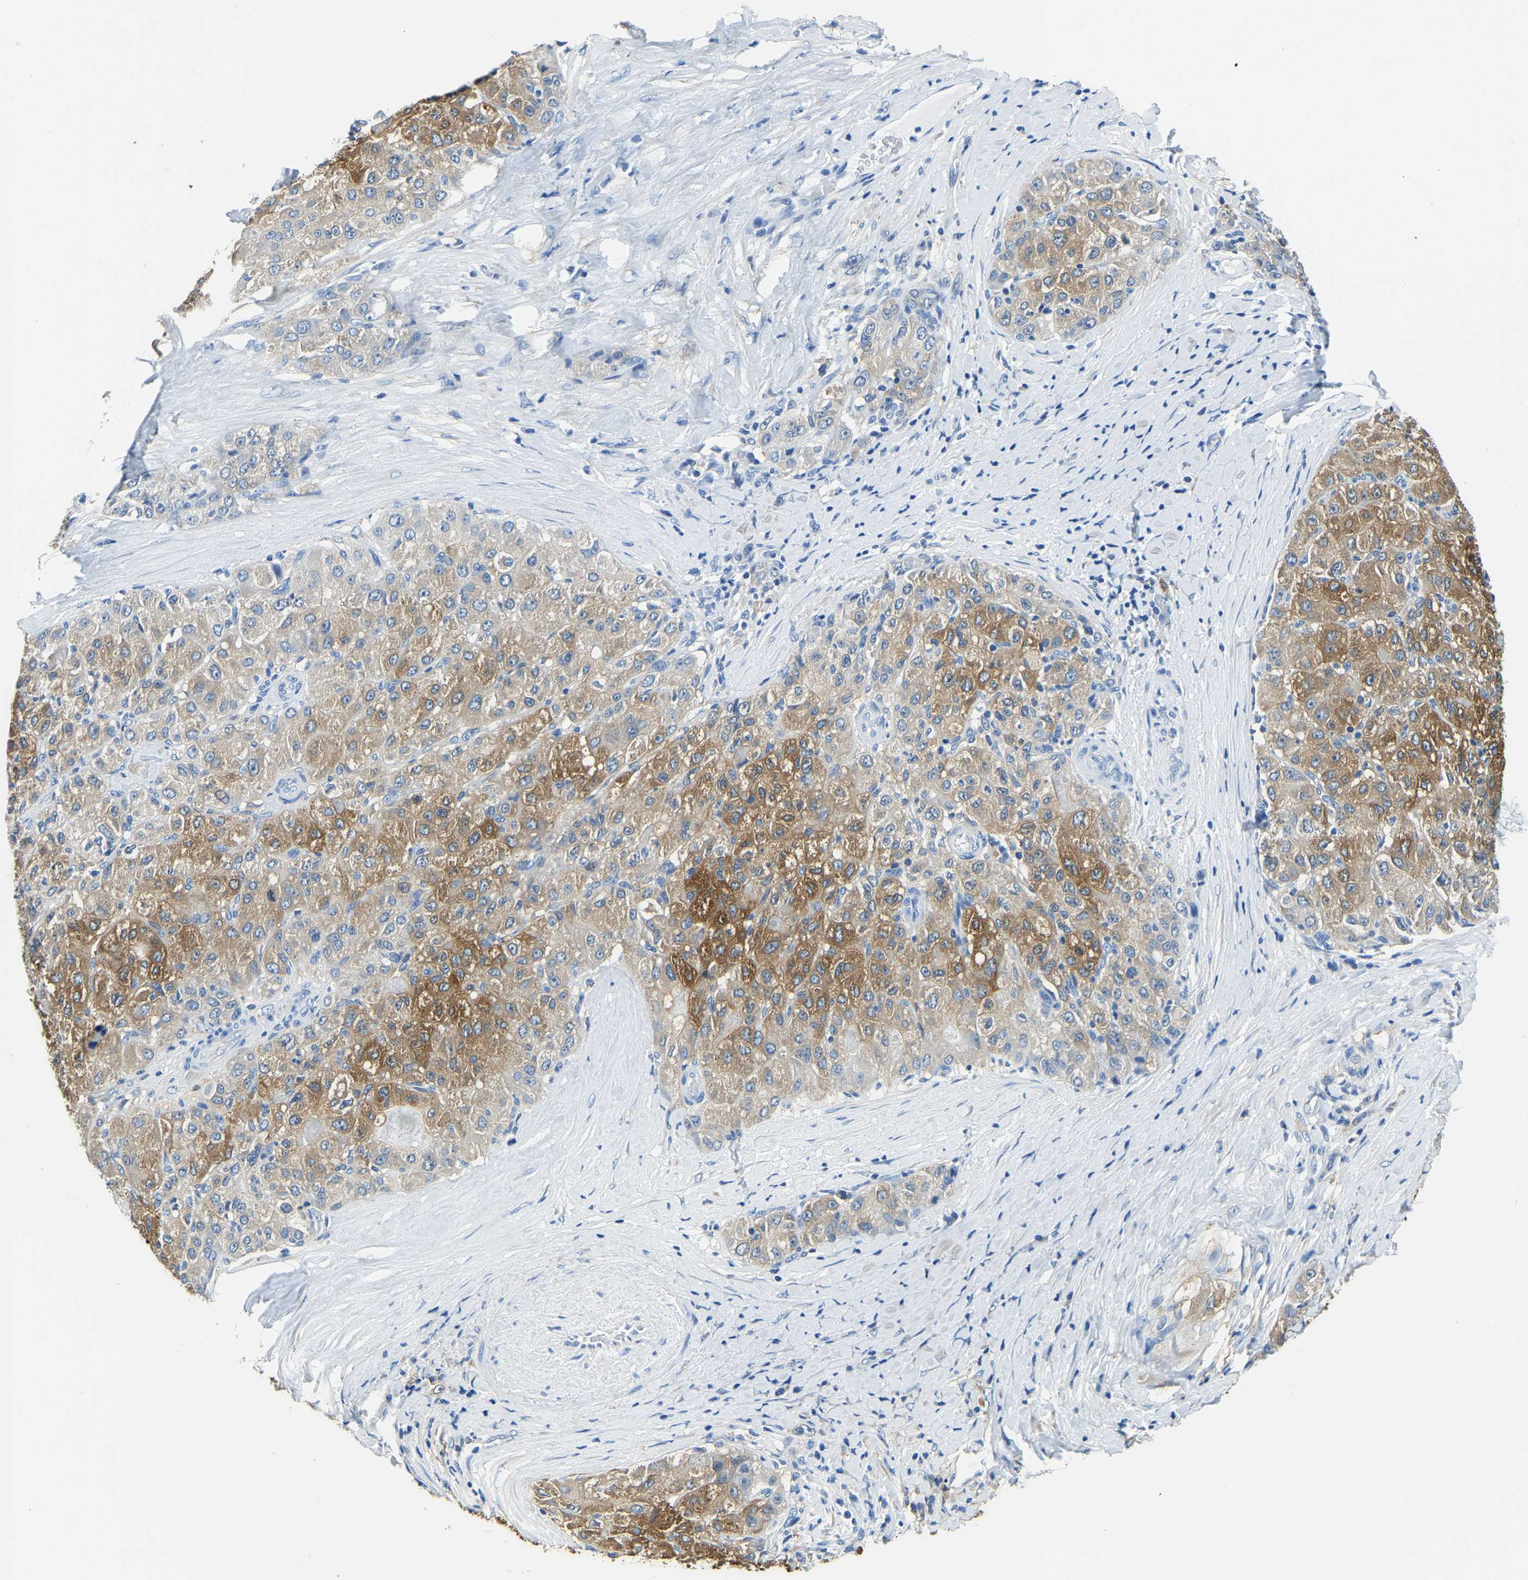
{"staining": {"intensity": "moderate", "quantity": "25%-75%", "location": "cytoplasmic/membranous"}, "tissue": "liver cancer", "cell_type": "Tumor cells", "image_type": "cancer", "snomed": [{"axis": "morphology", "description": "Cholangiocarcinoma"}, {"axis": "topography", "description": "Liver"}], "caption": "Immunohistochemistry (IHC) (DAB (3,3'-diaminobenzidine)) staining of liver cholangiocarcinoma displays moderate cytoplasmic/membranous protein expression in about 25%-75% of tumor cells.", "gene": "ZDHHC13", "patient": {"sex": "male", "age": 50}}